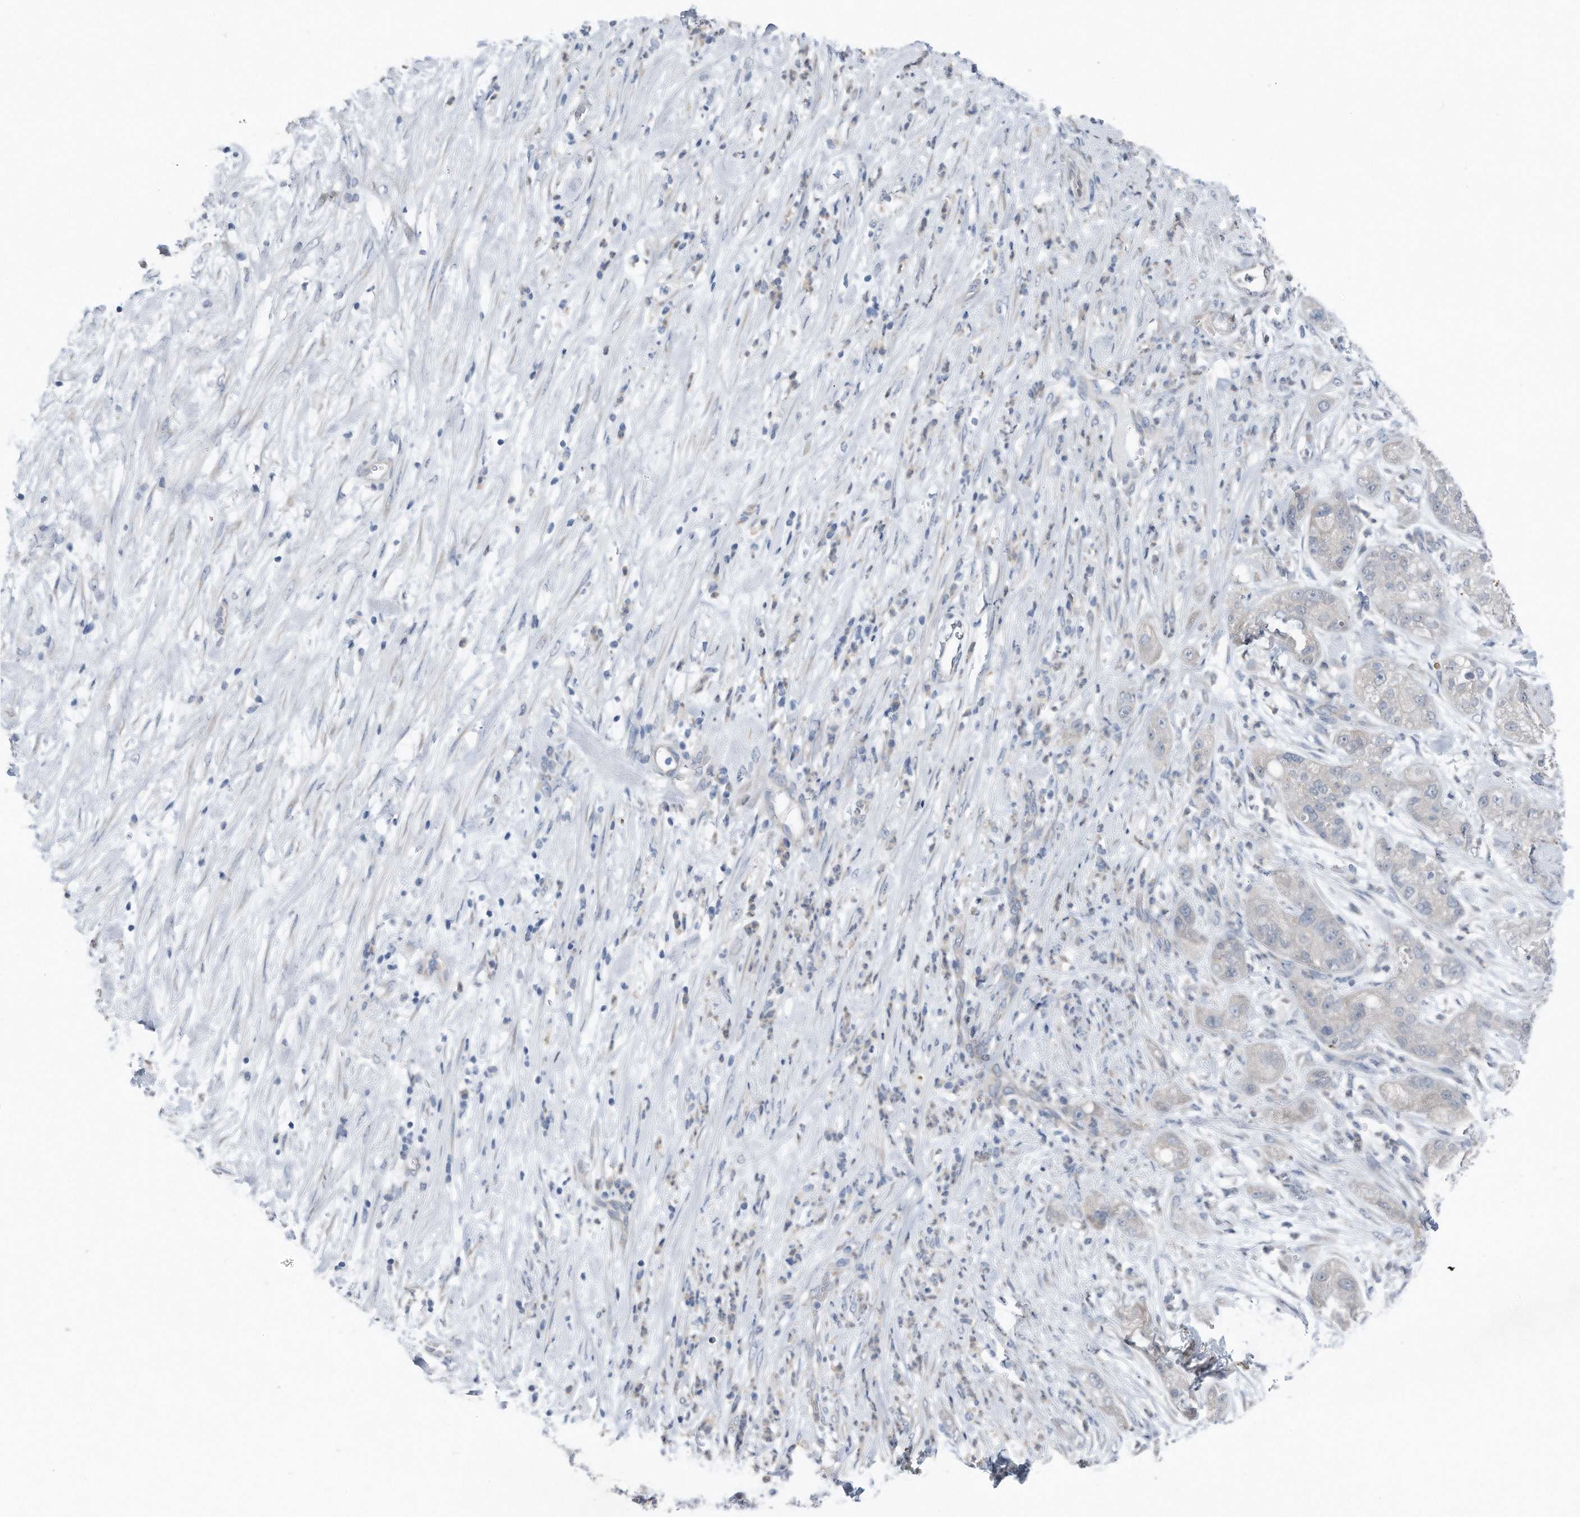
{"staining": {"intensity": "negative", "quantity": "none", "location": "none"}, "tissue": "pancreatic cancer", "cell_type": "Tumor cells", "image_type": "cancer", "snomed": [{"axis": "morphology", "description": "Adenocarcinoma, NOS"}, {"axis": "topography", "description": "Pancreas"}], "caption": "Tumor cells are negative for brown protein staining in adenocarcinoma (pancreatic).", "gene": "YRDC", "patient": {"sex": "female", "age": 78}}